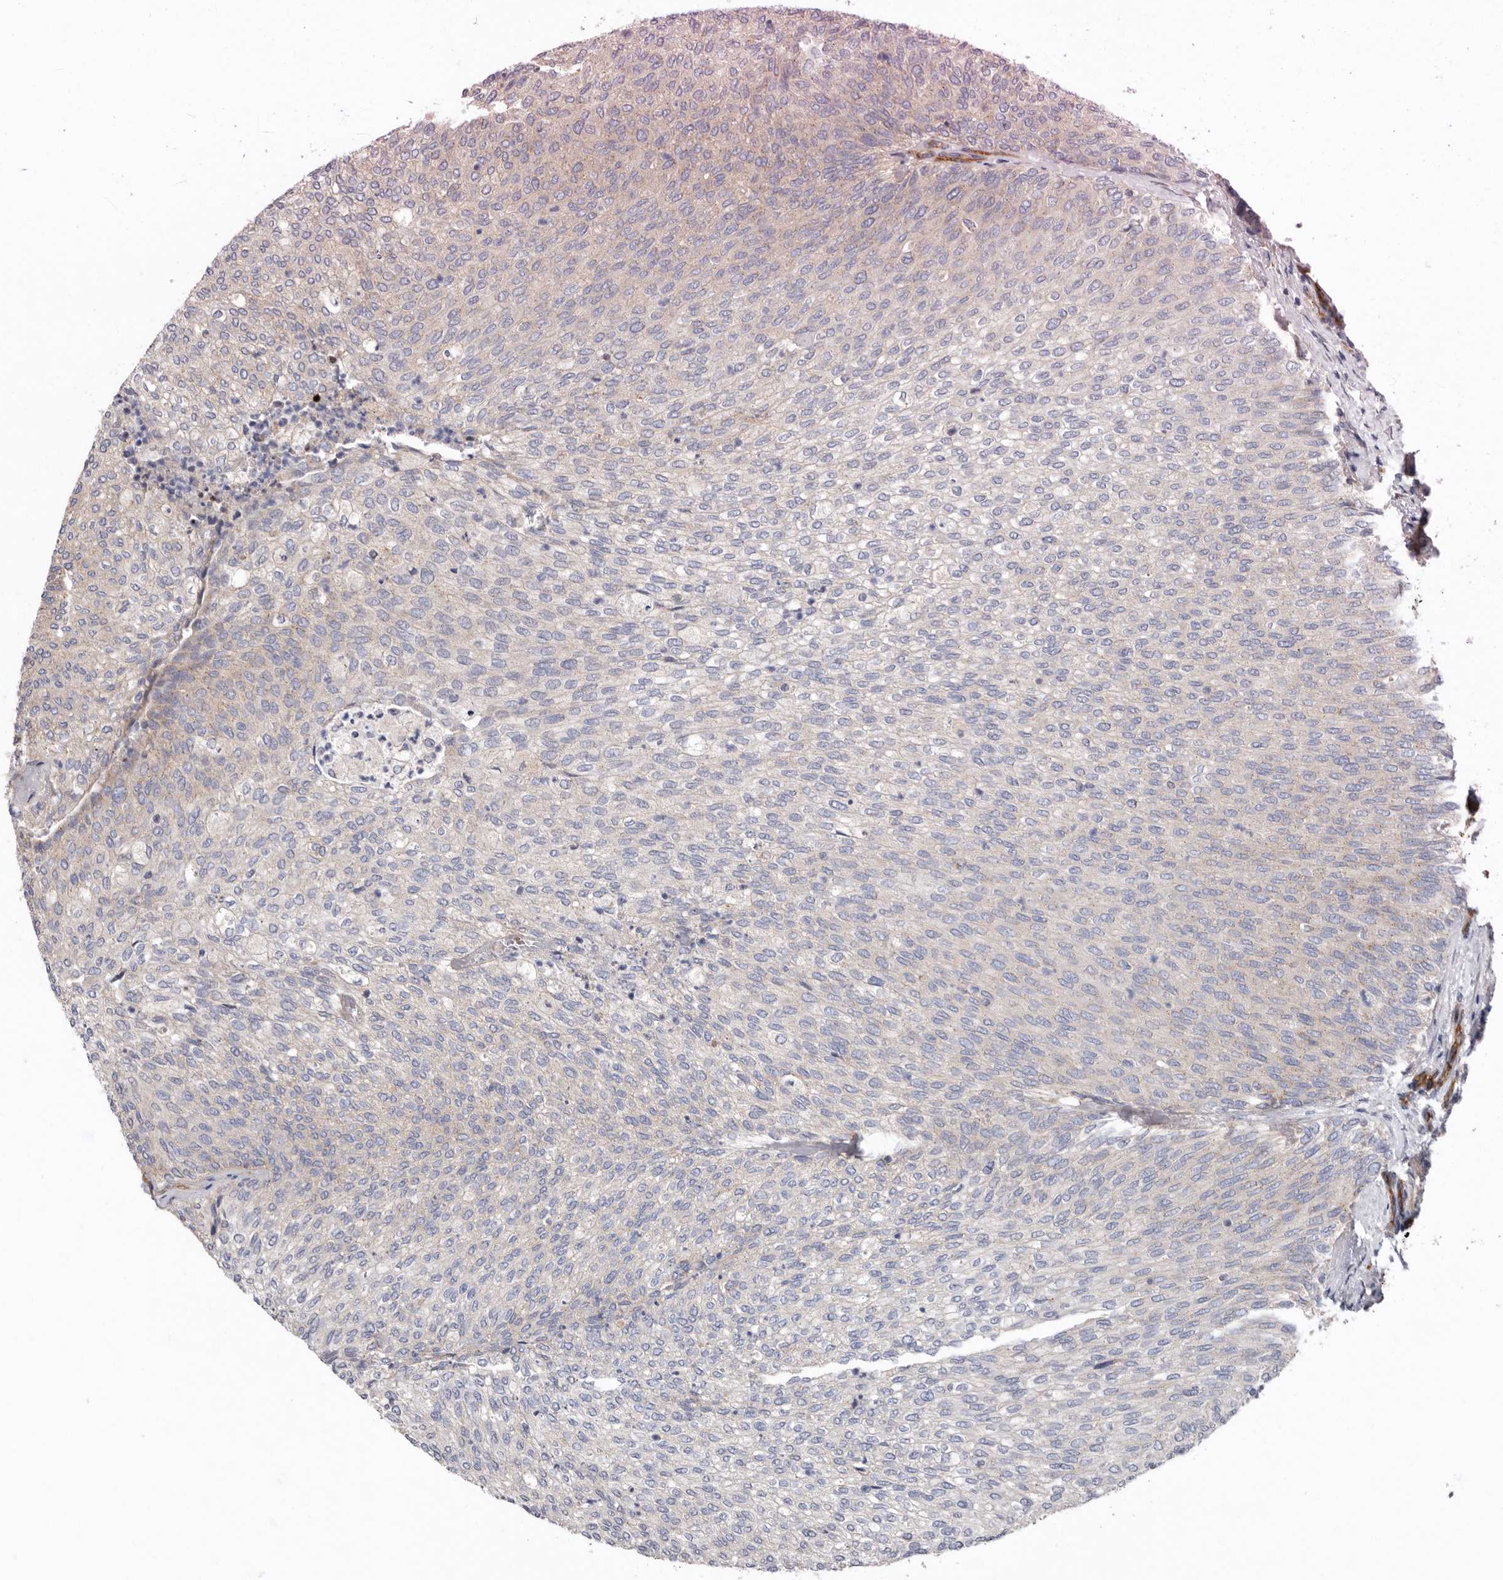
{"staining": {"intensity": "weak", "quantity": "25%-75%", "location": "cytoplasmic/membranous"}, "tissue": "urothelial cancer", "cell_type": "Tumor cells", "image_type": "cancer", "snomed": [{"axis": "morphology", "description": "Urothelial carcinoma, Low grade"}, {"axis": "topography", "description": "Urinary bladder"}], "caption": "Low-grade urothelial carcinoma stained with a brown dye shows weak cytoplasmic/membranous positive expression in about 25%-75% of tumor cells.", "gene": "LUZP1", "patient": {"sex": "female", "age": 79}}